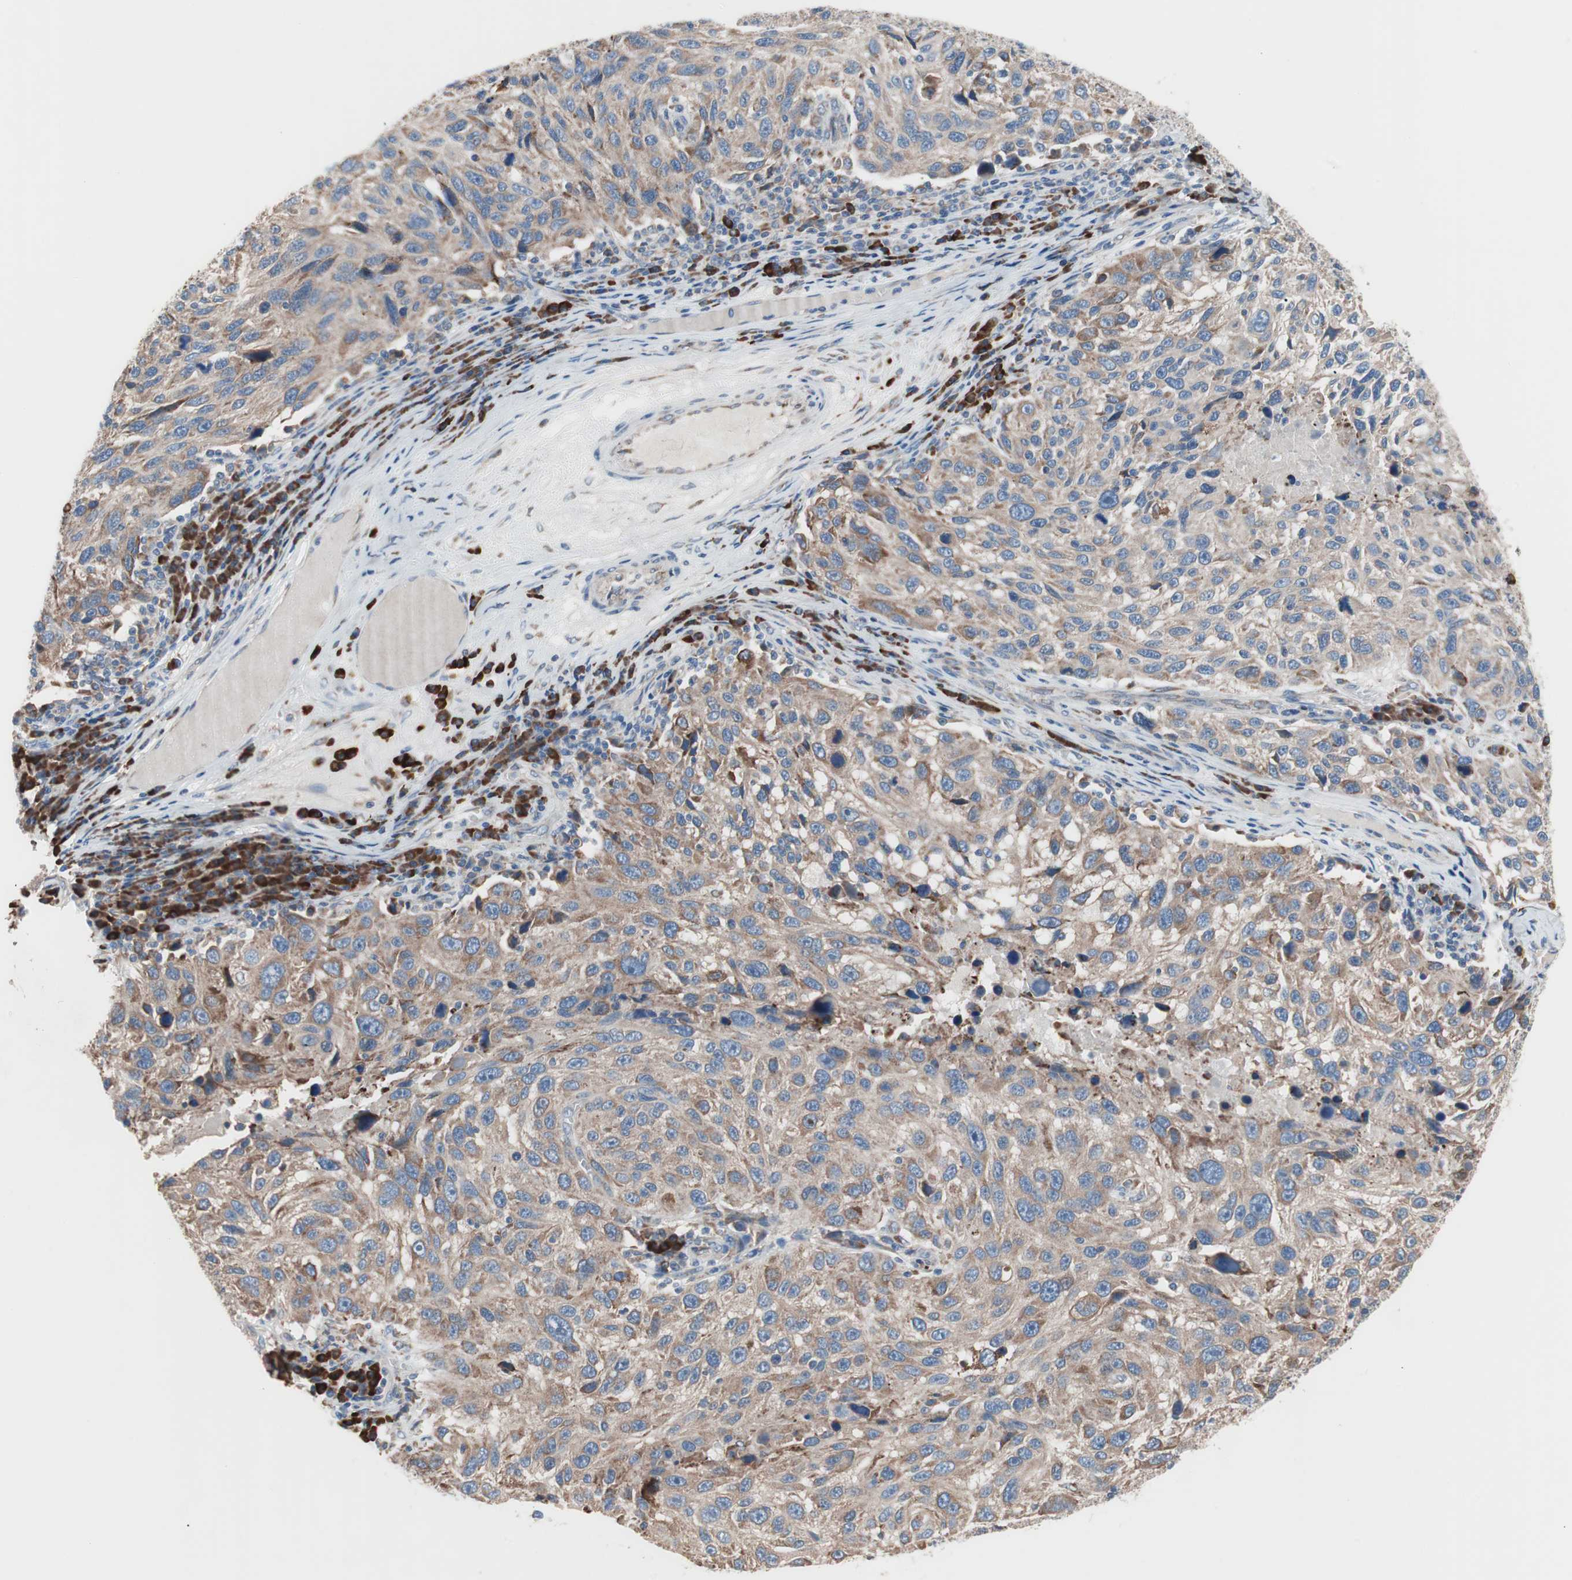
{"staining": {"intensity": "weak", "quantity": ">75%", "location": "cytoplasmic/membranous"}, "tissue": "melanoma", "cell_type": "Tumor cells", "image_type": "cancer", "snomed": [{"axis": "morphology", "description": "Malignant melanoma, NOS"}, {"axis": "topography", "description": "Skin"}], "caption": "Protein expression by IHC reveals weak cytoplasmic/membranous staining in about >75% of tumor cells in melanoma.", "gene": "SLC27A4", "patient": {"sex": "male", "age": 53}}